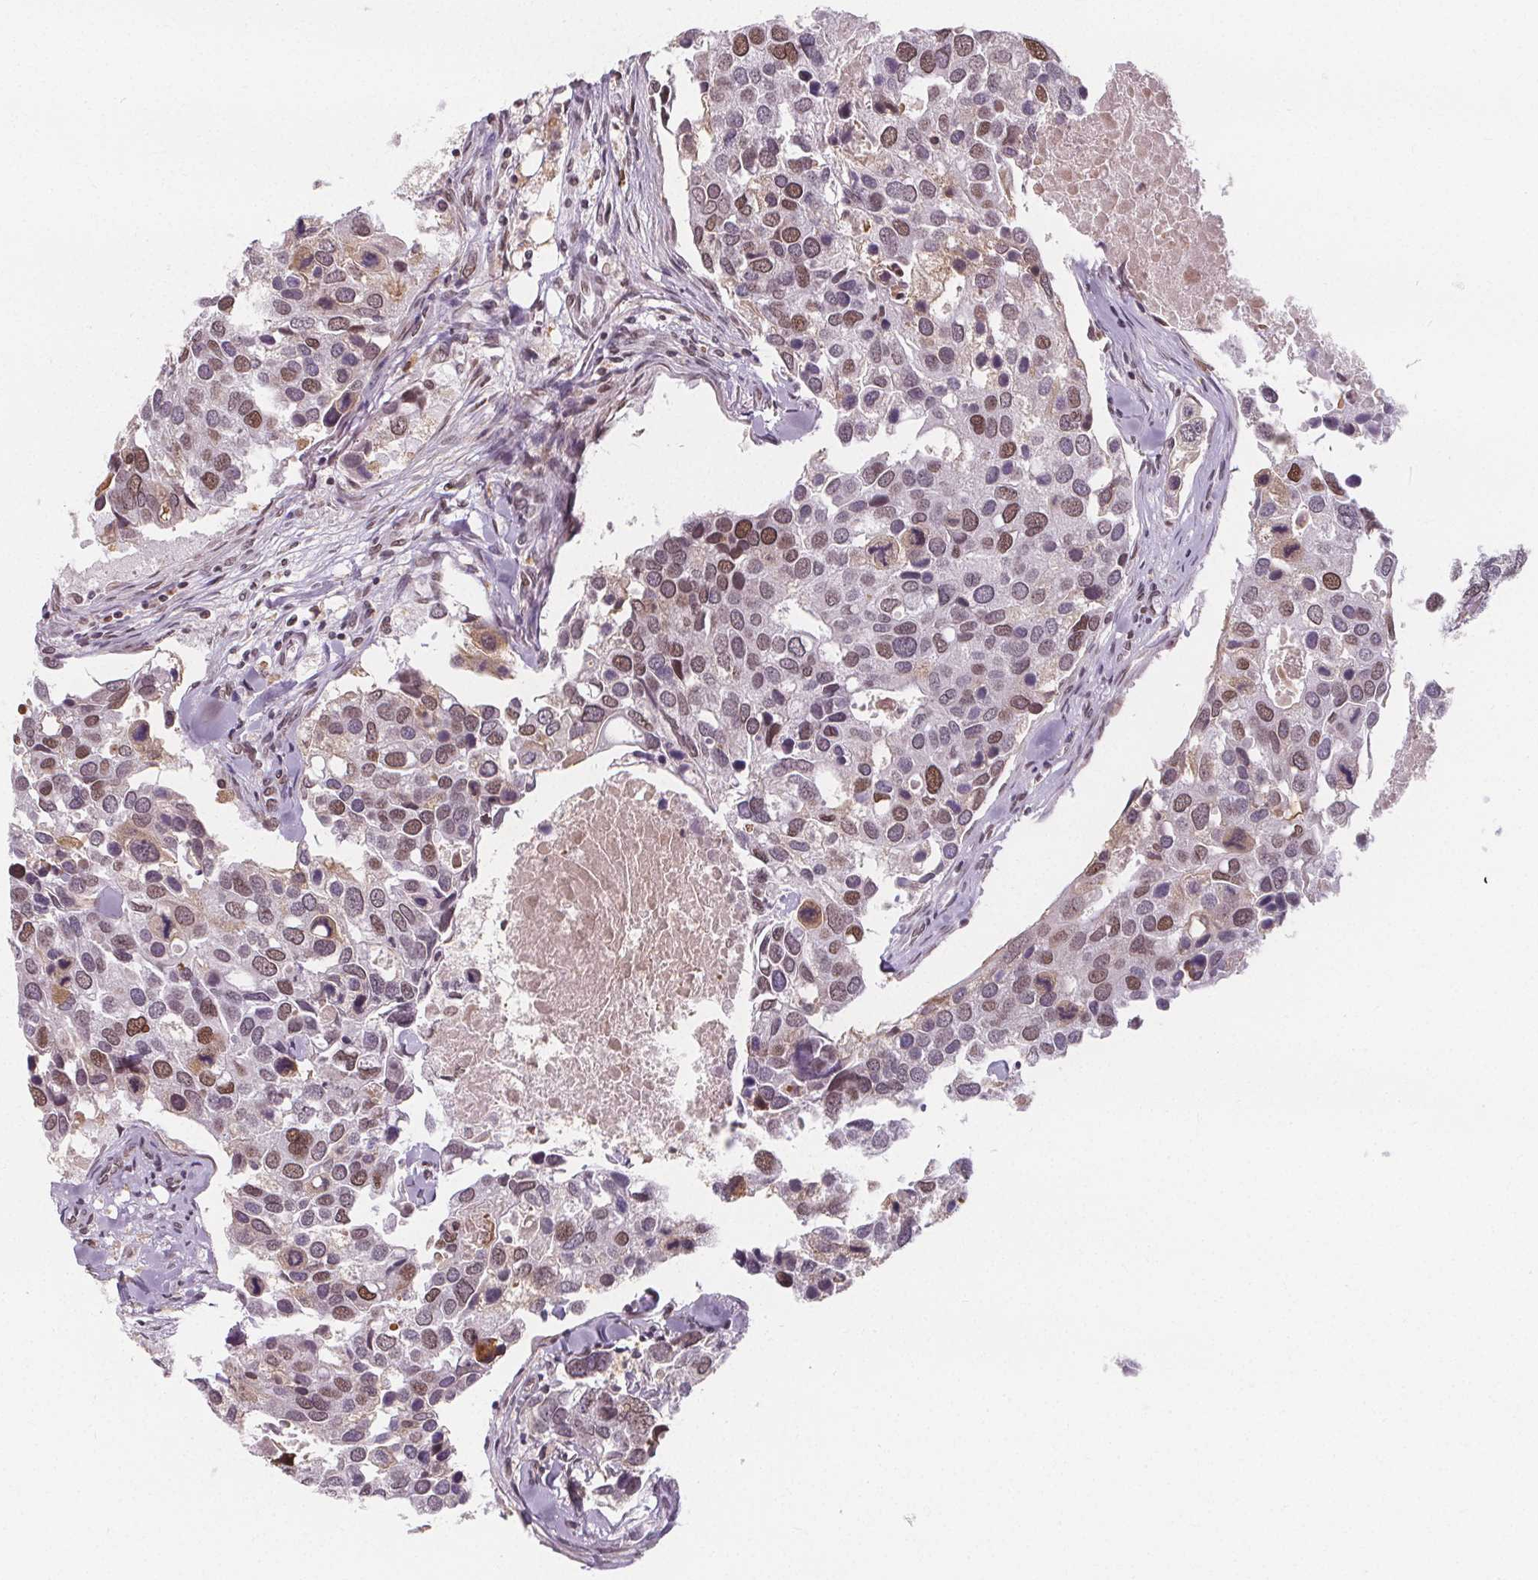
{"staining": {"intensity": "moderate", "quantity": "25%-75%", "location": "cytoplasmic/membranous,nuclear"}, "tissue": "breast cancer", "cell_type": "Tumor cells", "image_type": "cancer", "snomed": [{"axis": "morphology", "description": "Duct carcinoma"}, {"axis": "topography", "description": "Breast"}], "caption": "DAB immunohistochemical staining of human intraductal carcinoma (breast) shows moderate cytoplasmic/membranous and nuclear protein expression in about 25%-75% of tumor cells.", "gene": "TTC39C", "patient": {"sex": "female", "age": 83}}